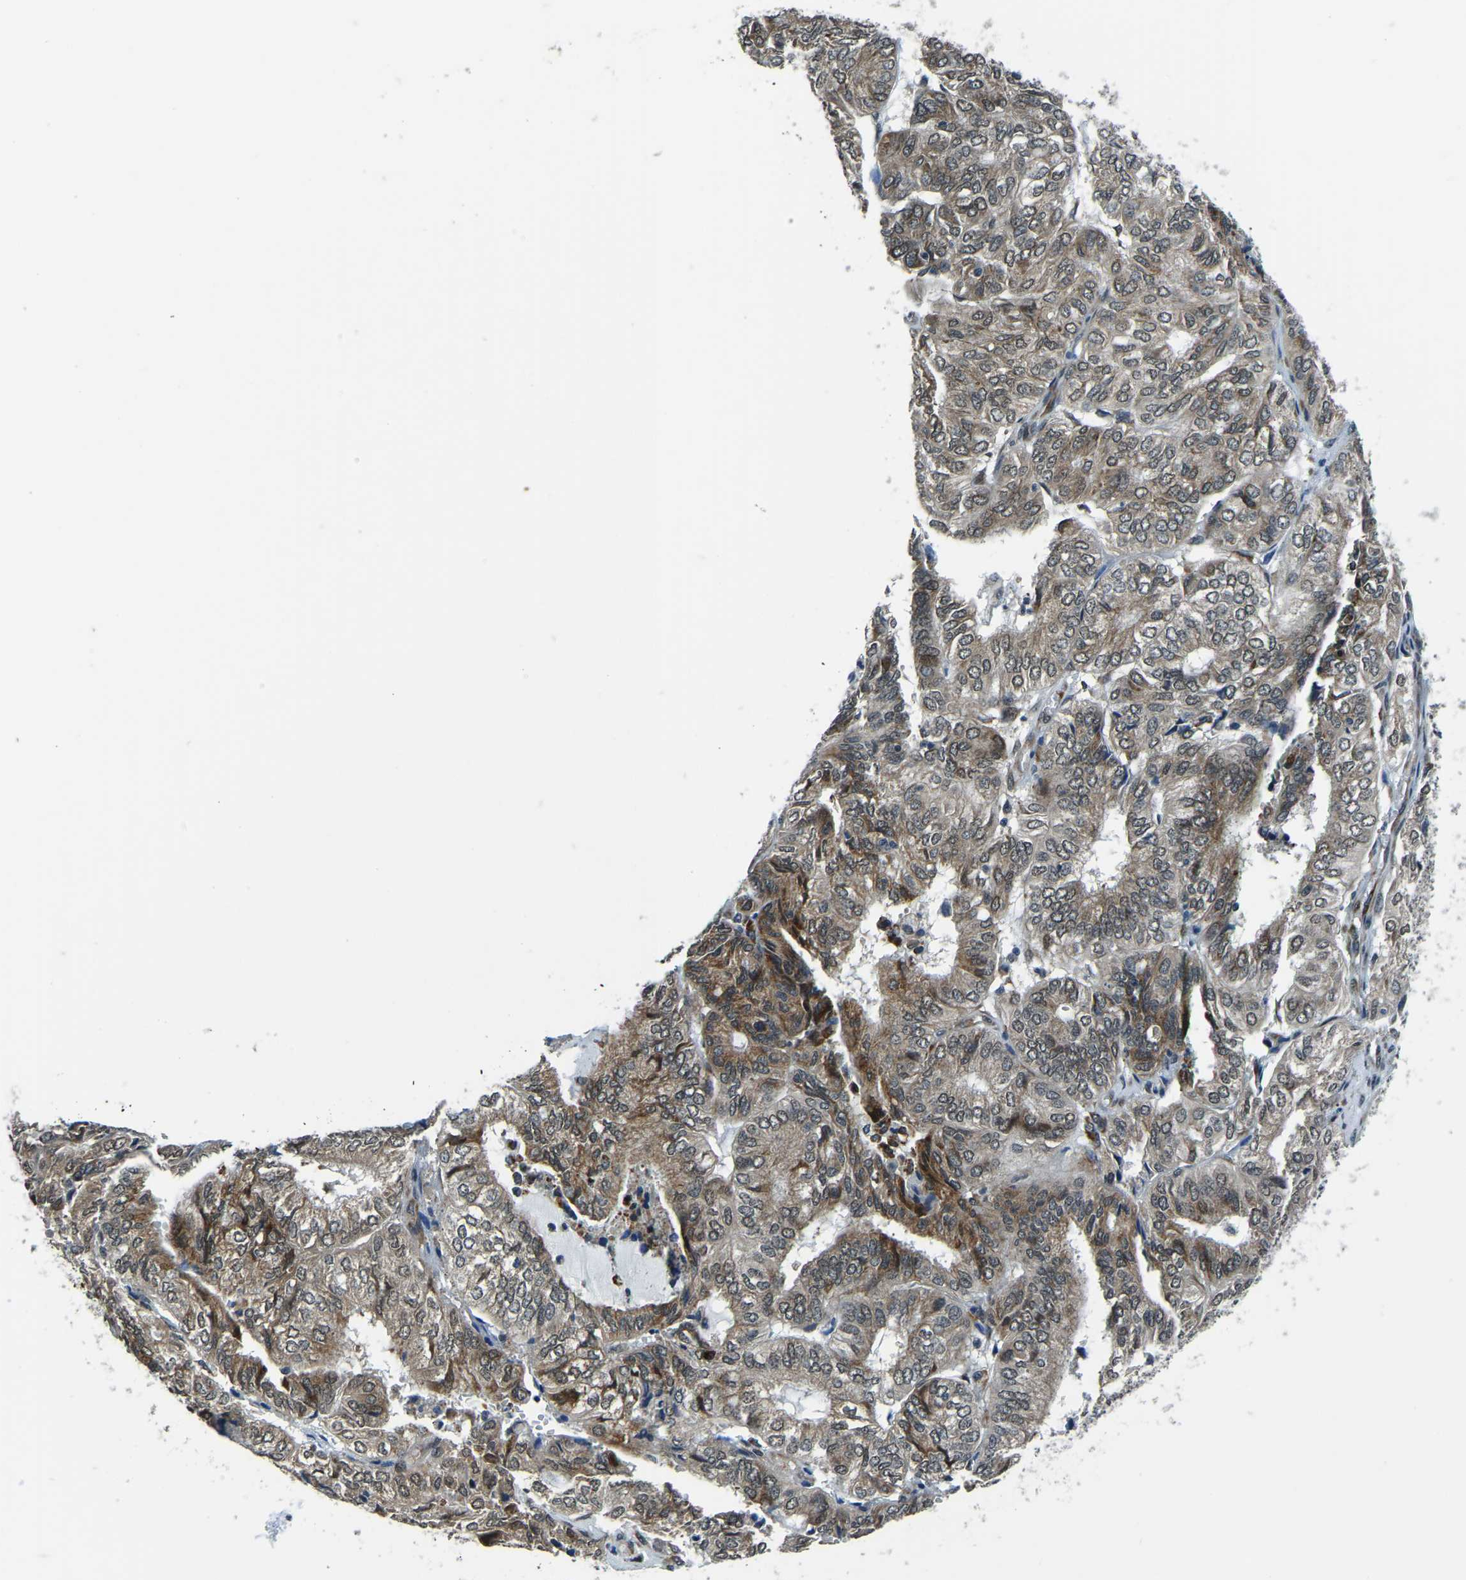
{"staining": {"intensity": "moderate", "quantity": ">75%", "location": "cytoplasmic/membranous"}, "tissue": "endometrial cancer", "cell_type": "Tumor cells", "image_type": "cancer", "snomed": [{"axis": "morphology", "description": "Adenocarcinoma, NOS"}, {"axis": "topography", "description": "Uterus"}], "caption": "Tumor cells show medium levels of moderate cytoplasmic/membranous positivity in about >75% of cells in endometrial adenocarcinoma. (DAB (3,3'-diaminobenzidine) IHC with brightfield microscopy, high magnification).", "gene": "ING2", "patient": {"sex": "female", "age": 60}}